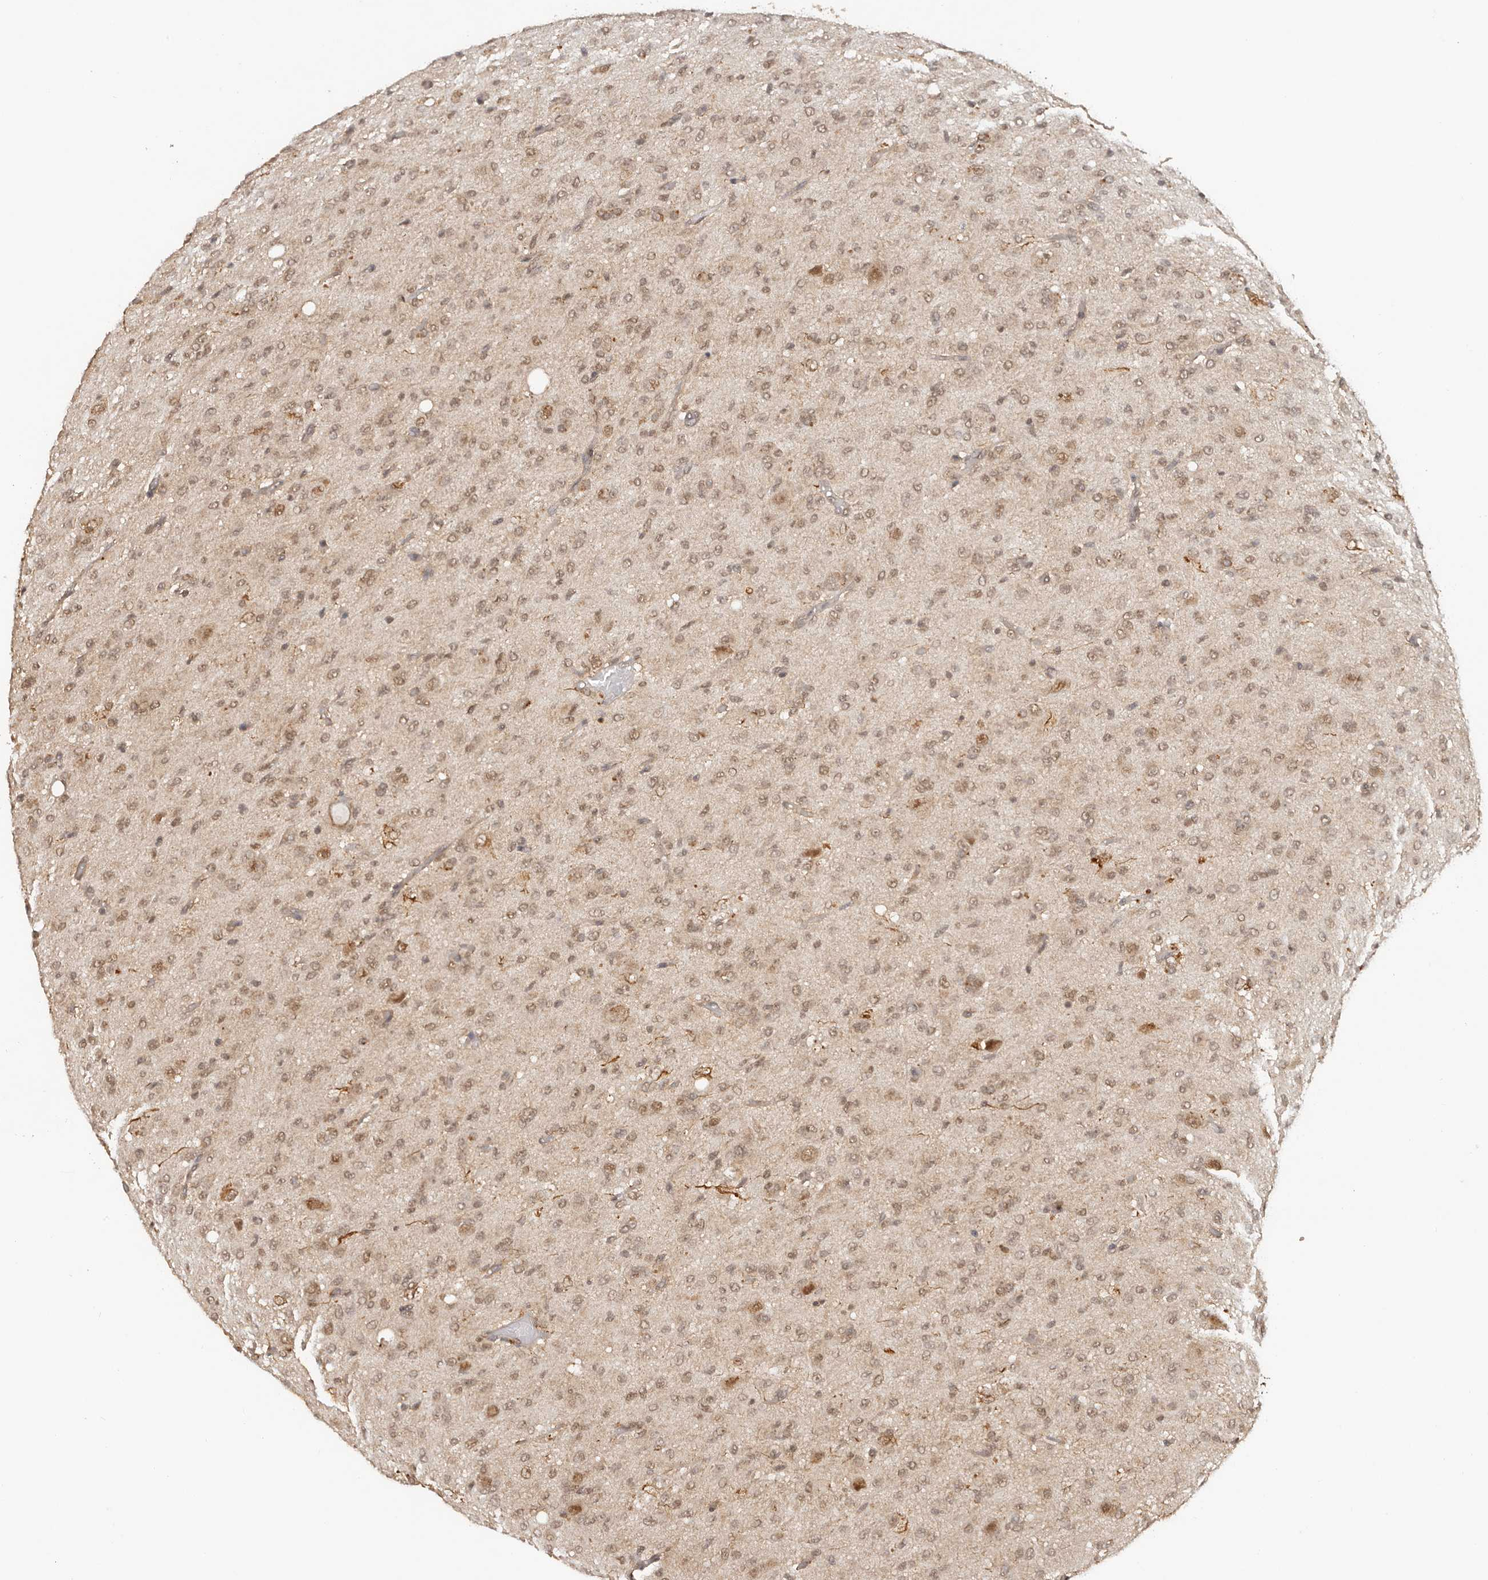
{"staining": {"intensity": "weak", "quantity": ">75%", "location": "nuclear"}, "tissue": "glioma", "cell_type": "Tumor cells", "image_type": "cancer", "snomed": [{"axis": "morphology", "description": "Glioma, malignant, High grade"}, {"axis": "topography", "description": "Brain"}], "caption": "Immunohistochemistry (DAB) staining of human glioma shows weak nuclear protein staining in about >75% of tumor cells. Using DAB (brown) and hematoxylin (blue) stains, captured at high magnification using brightfield microscopy.", "gene": "PSMA5", "patient": {"sex": "female", "age": 59}}